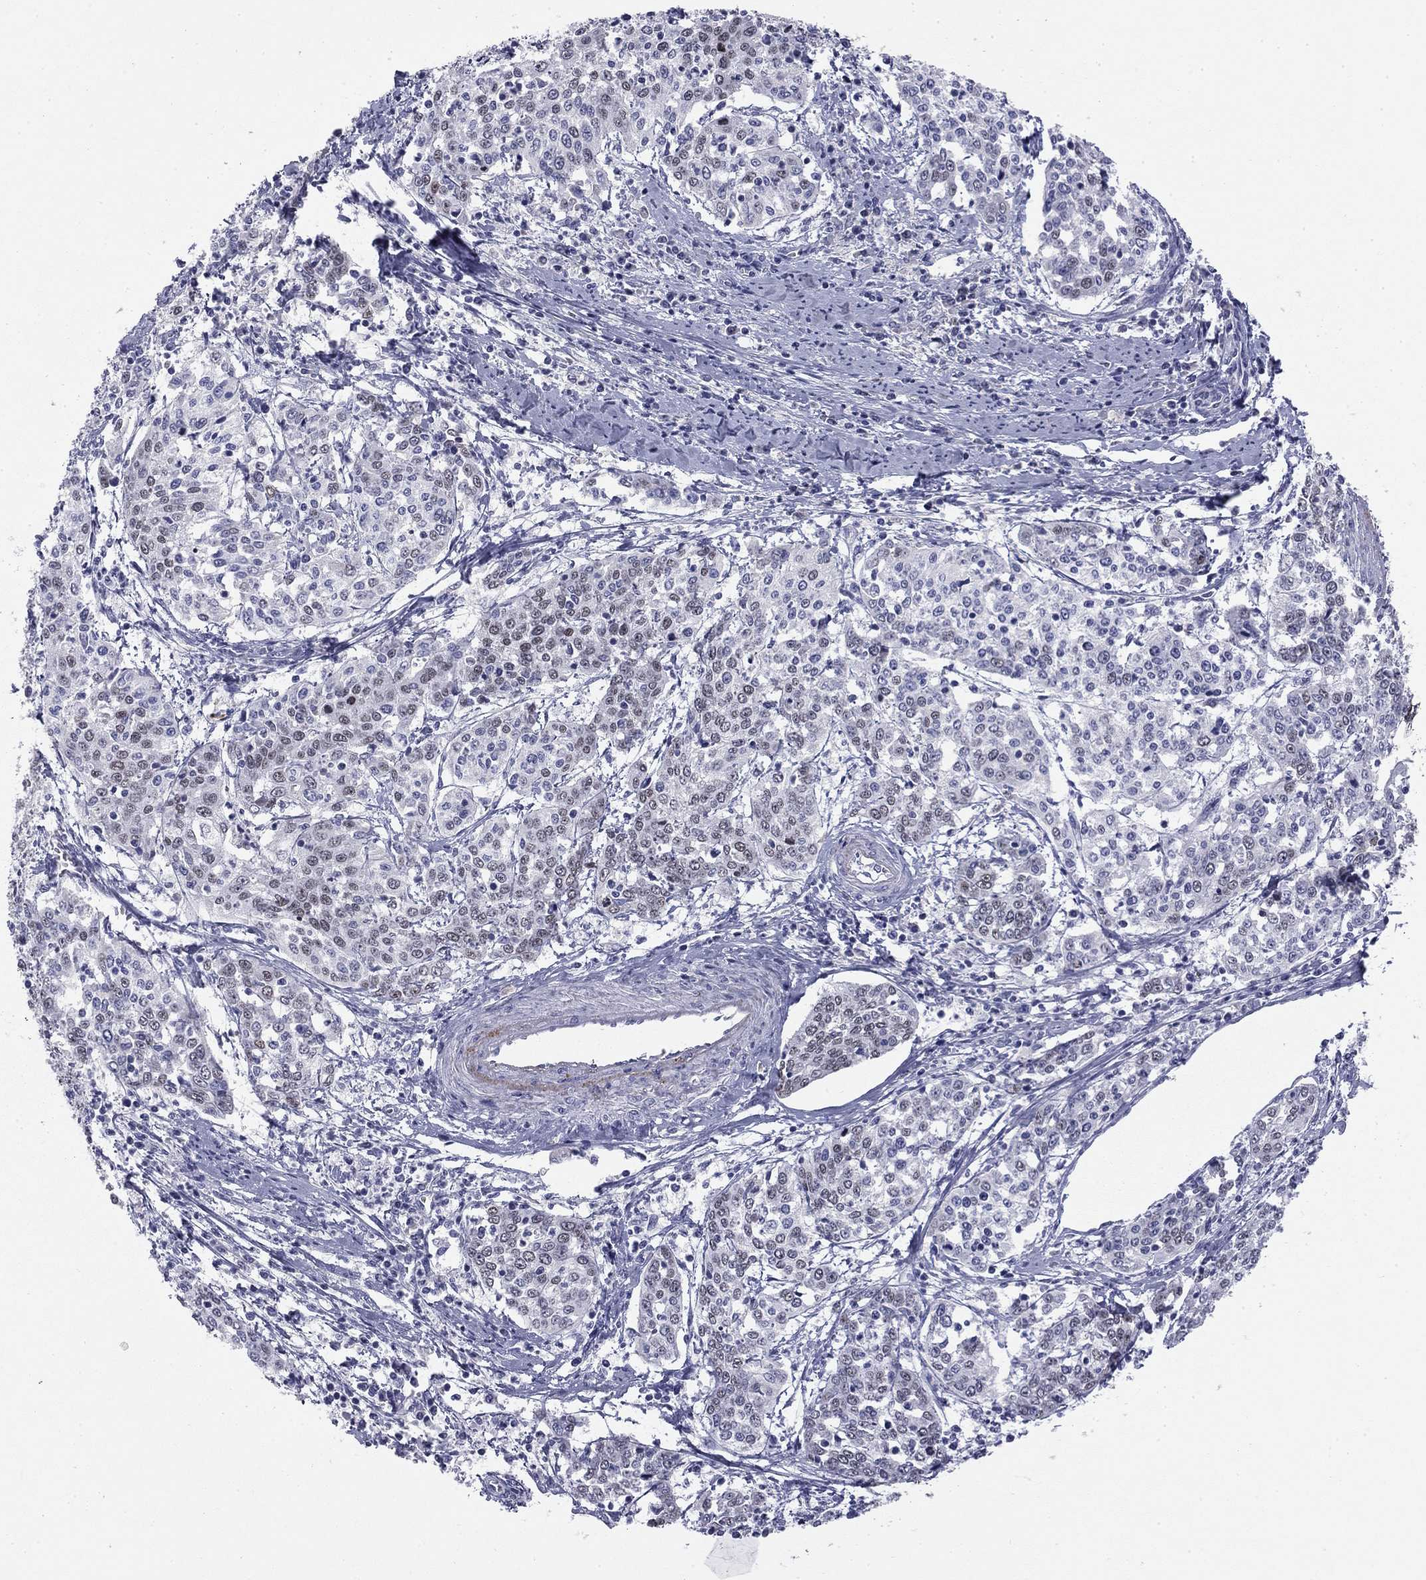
{"staining": {"intensity": "negative", "quantity": "none", "location": "none"}, "tissue": "cervical cancer", "cell_type": "Tumor cells", "image_type": "cancer", "snomed": [{"axis": "morphology", "description": "Squamous cell carcinoma, NOS"}, {"axis": "topography", "description": "Cervix"}], "caption": "There is no significant staining in tumor cells of squamous cell carcinoma (cervical).", "gene": "TFAP2B", "patient": {"sex": "female", "age": 41}}